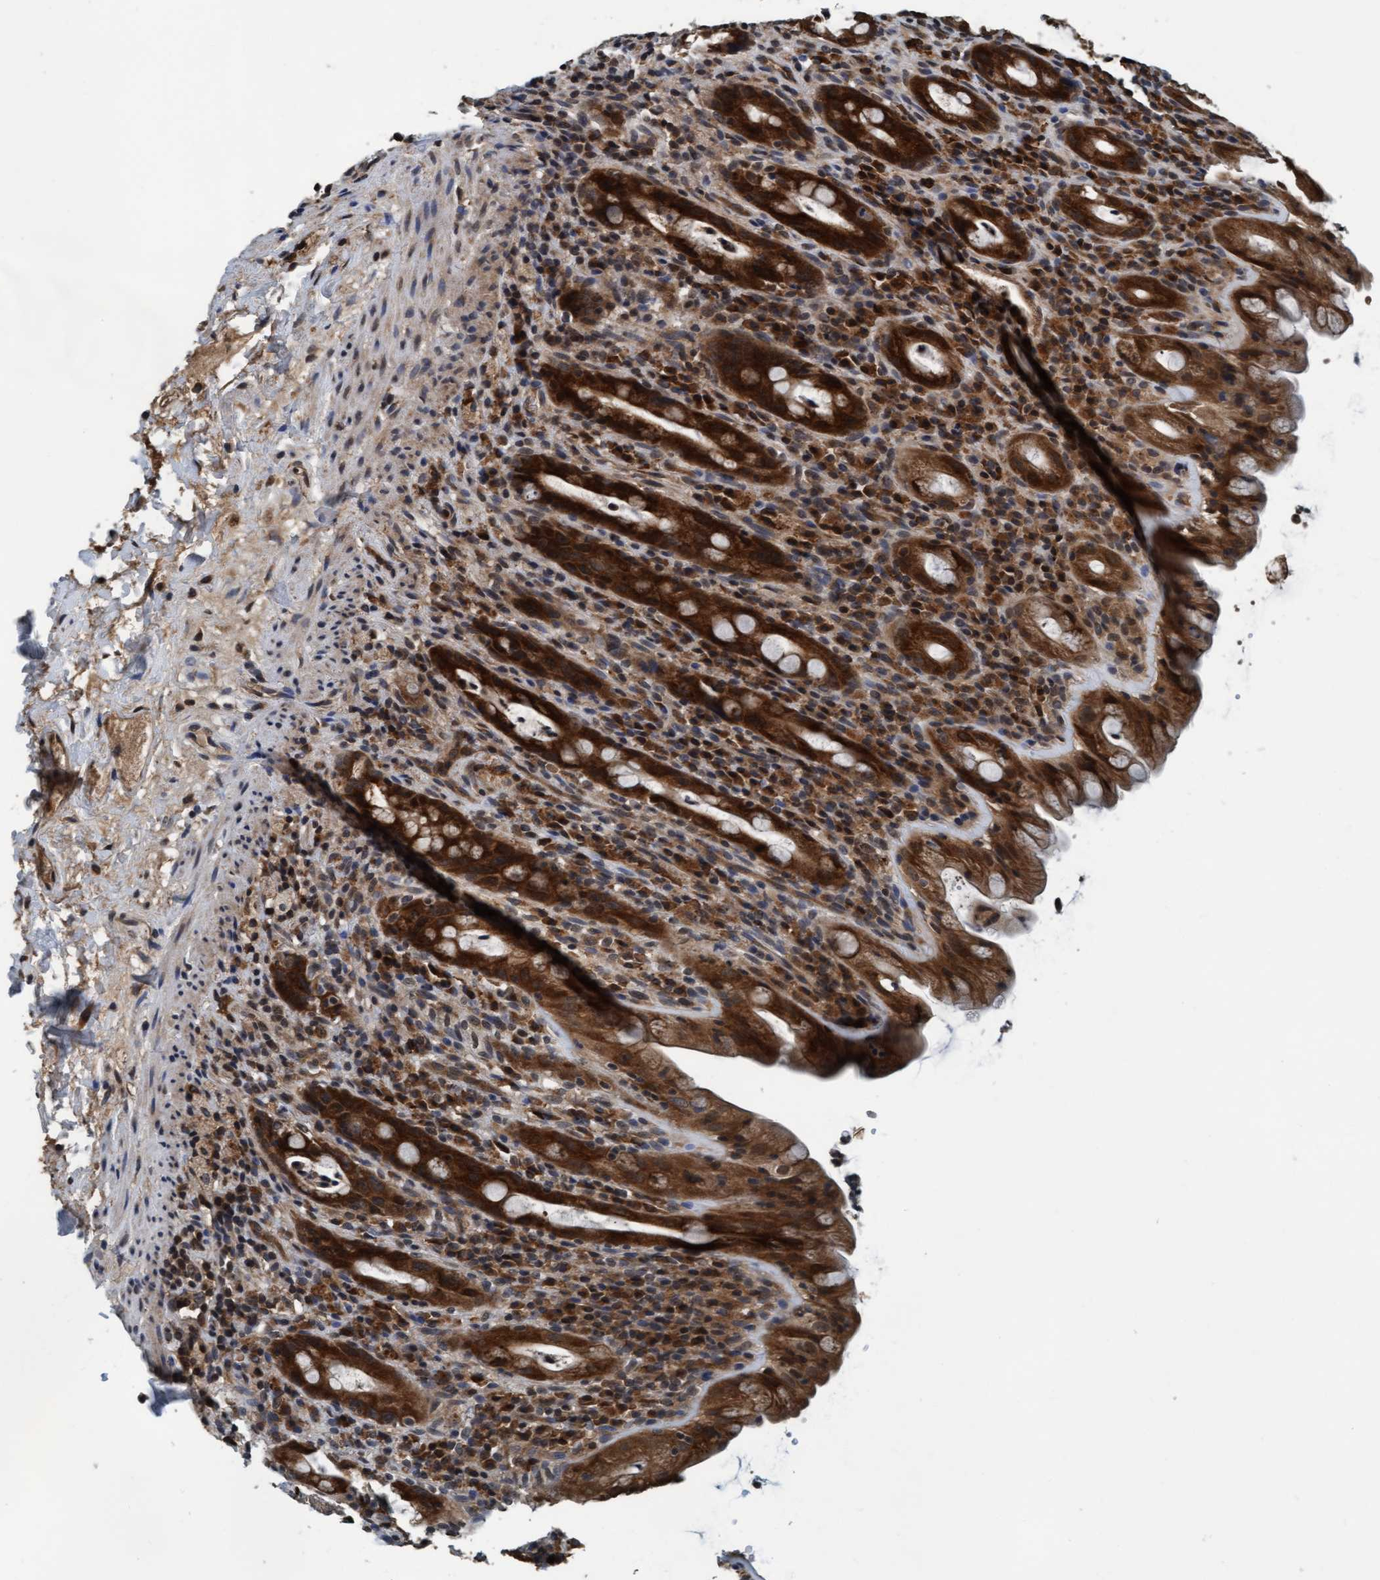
{"staining": {"intensity": "strong", "quantity": ">75%", "location": "cytoplasmic/membranous"}, "tissue": "rectum", "cell_type": "Glandular cells", "image_type": "normal", "snomed": [{"axis": "morphology", "description": "Normal tissue, NOS"}, {"axis": "topography", "description": "Rectum"}], "caption": "Protein staining exhibits strong cytoplasmic/membranous positivity in about >75% of glandular cells in unremarkable rectum. The protein of interest is shown in brown color, while the nuclei are stained blue.", "gene": "WASF1", "patient": {"sex": "male", "age": 44}}